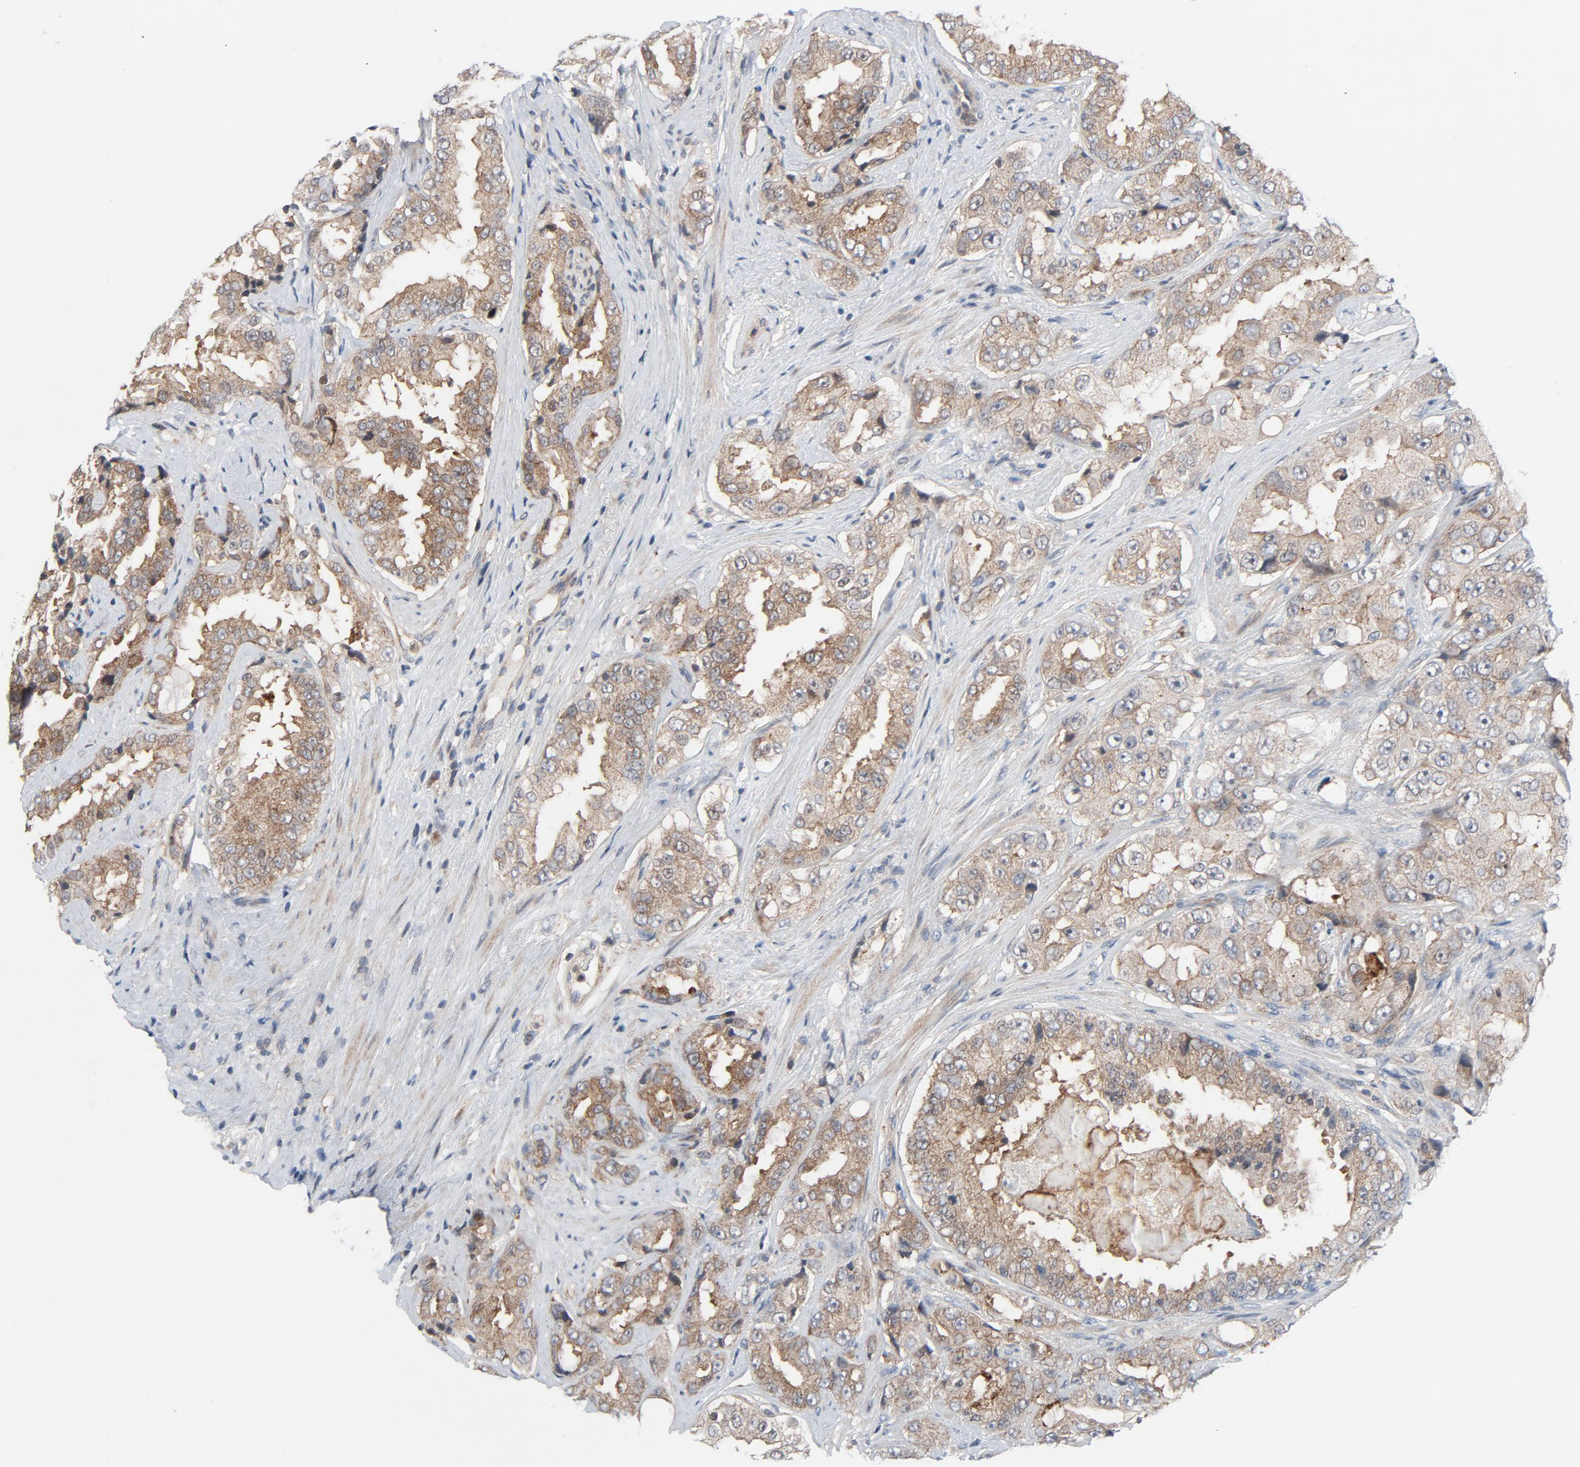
{"staining": {"intensity": "weak", "quantity": ">75%", "location": "cytoplasmic/membranous"}, "tissue": "prostate cancer", "cell_type": "Tumor cells", "image_type": "cancer", "snomed": [{"axis": "morphology", "description": "Adenocarcinoma, High grade"}, {"axis": "topography", "description": "Prostate"}], "caption": "The micrograph exhibits staining of prostate cancer, revealing weak cytoplasmic/membranous protein positivity (brown color) within tumor cells.", "gene": "TSG101", "patient": {"sex": "male", "age": 73}}